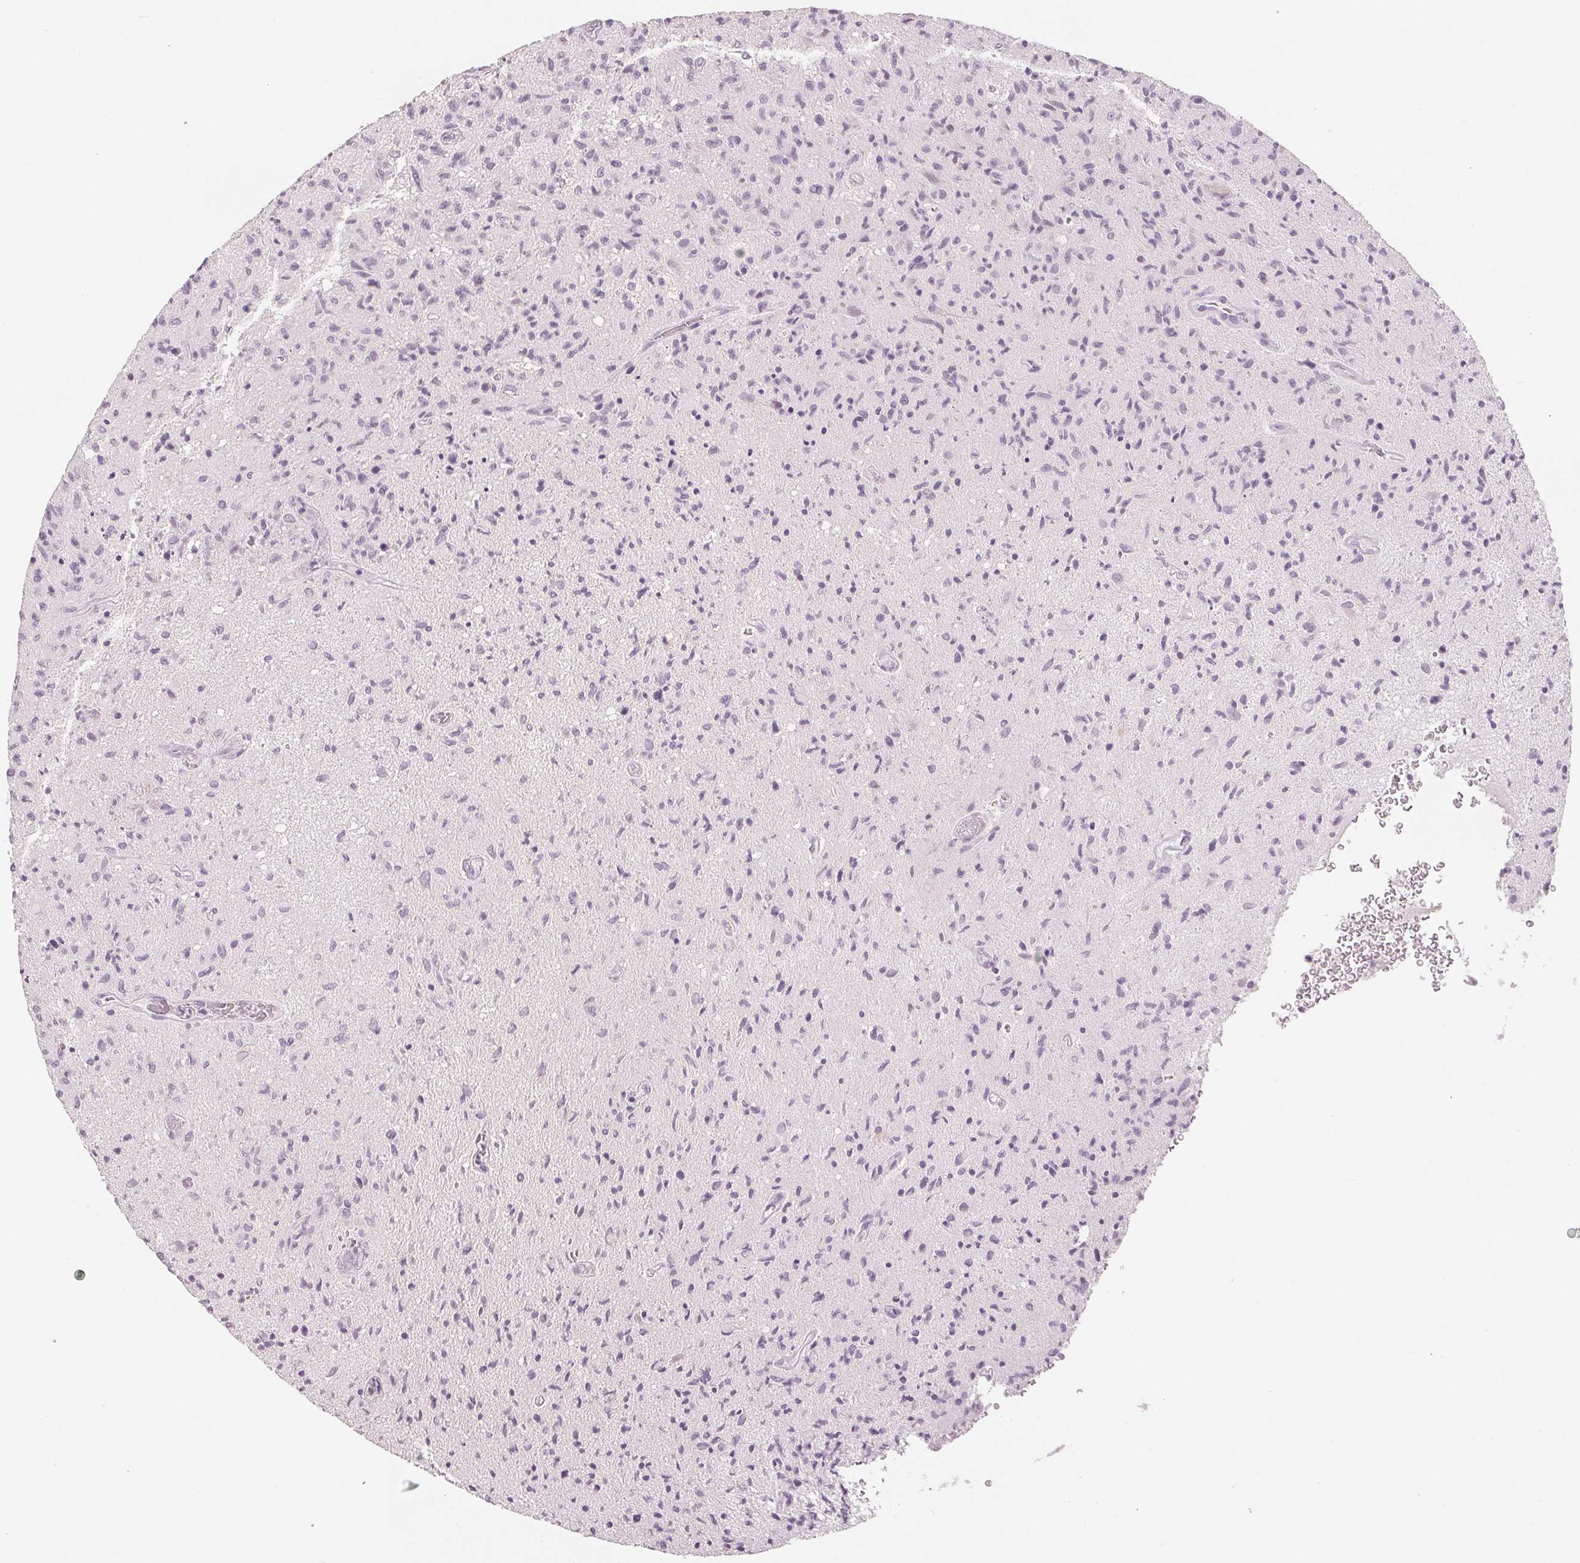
{"staining": {"intensity": "negative", "quantity": "none", "location": "none"}, "tissue": "glioma", "cell_type": "Tumor cells", "image_type": "cancer", "snomed": [{"axis": "morphology", "description": "Glioma, malignant, High grade"}, {"axis": "topography", "description": "Brain"}], "caption": "Immunohistochemistry micrograph of neoplastic tissue: malignant glioma (high-grade) stained with DAB shows no significant protein staining in tumor cells.", "gene": "SLC27A5", "patient": {"sex": "male", "age": 54}}